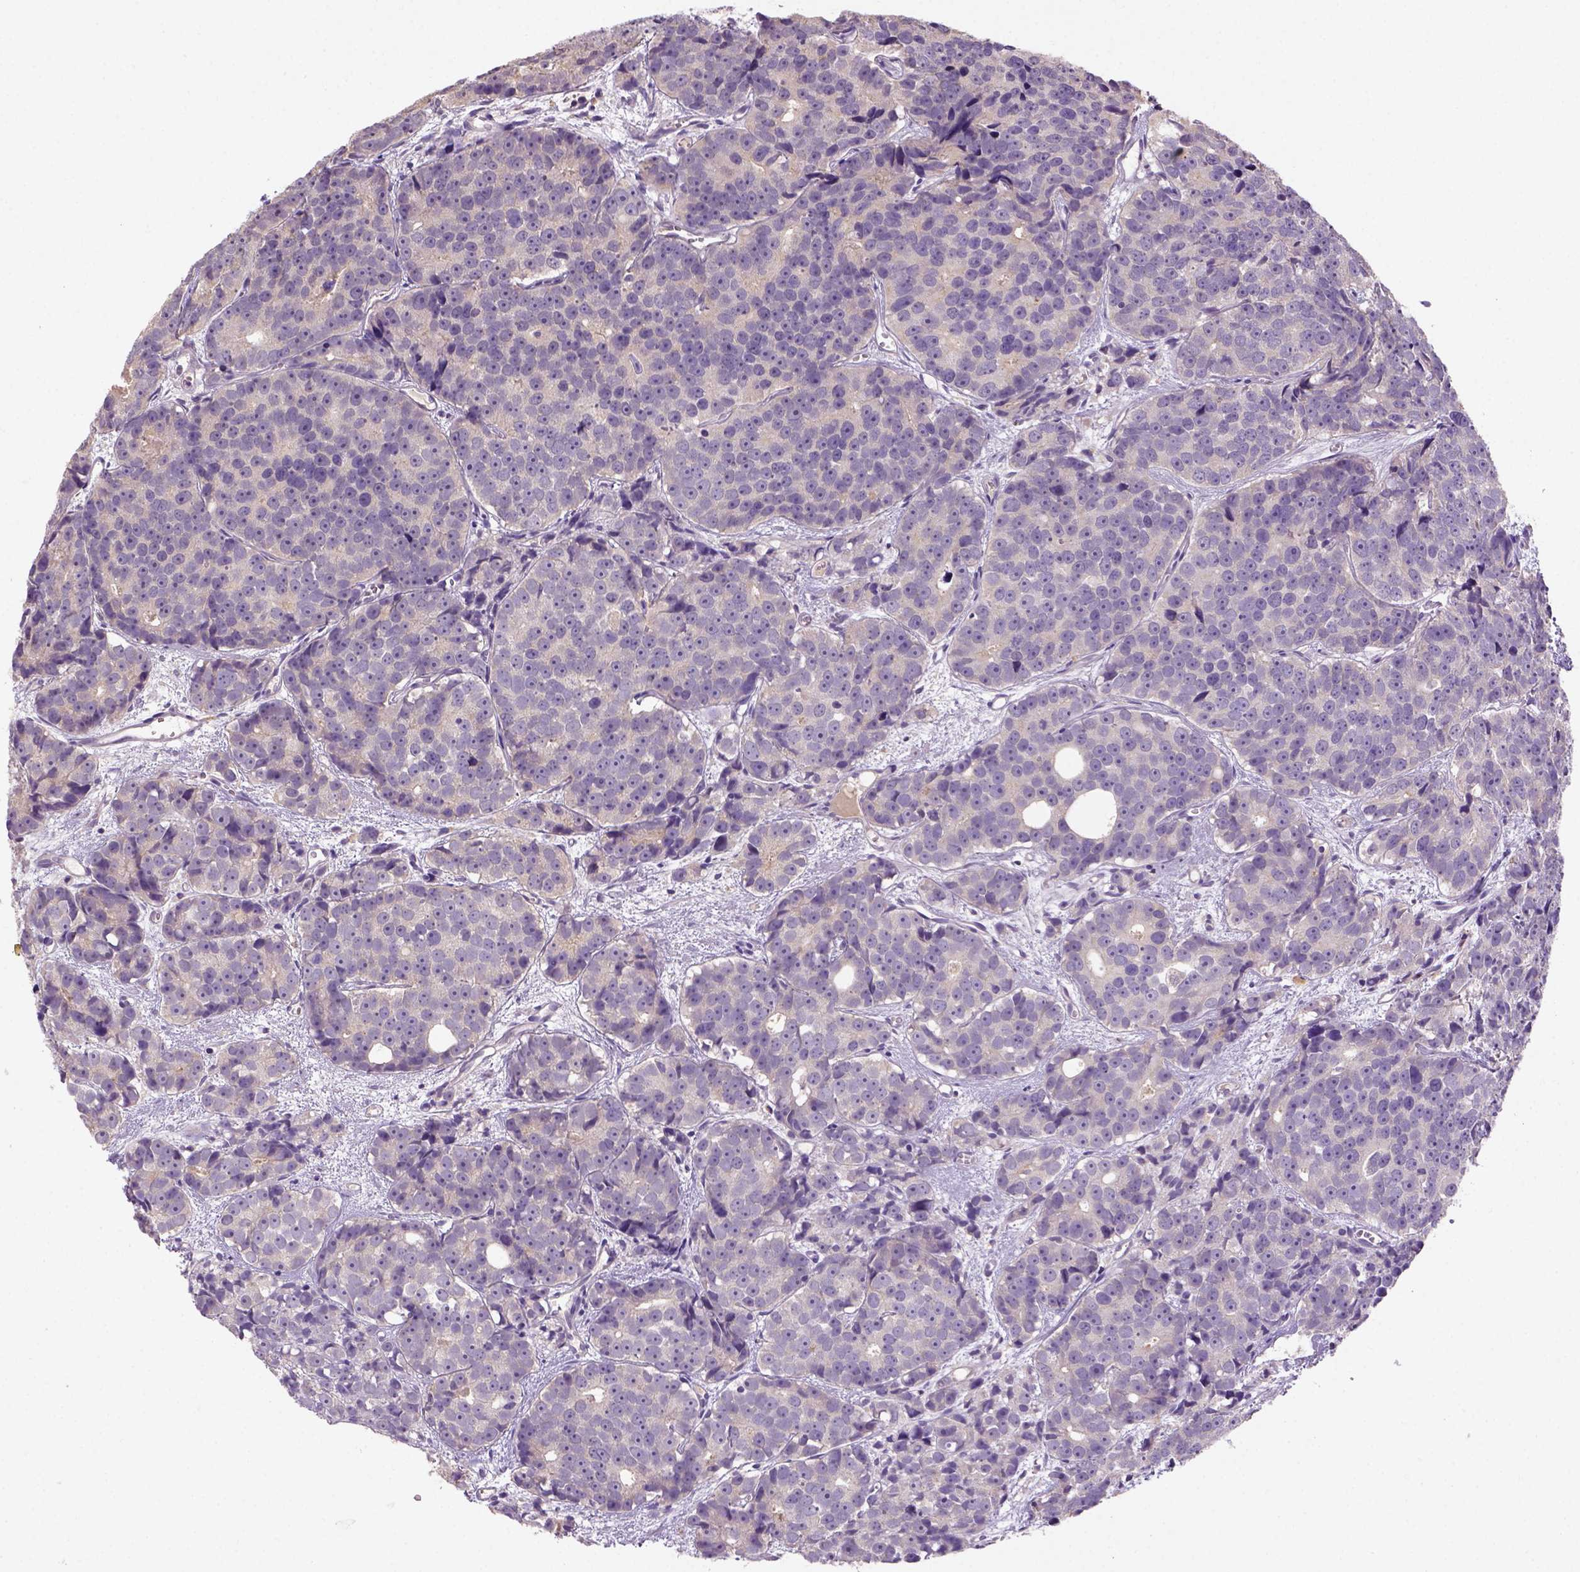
{"staining": {"intensity": "negative", "quantity": "none", "location": "none"}, "tissue": "prostate cancer", "cell_type": "Tumor cells", "image_type": "cancer", "snomed": [{"axis": "morphology", "description": "Adenocarcinoma, High grade"}, {"axis": "topography", "description": "Prostate"}], "caption": "Tumor cells are negative for brown protein staining in prostate adenocarcinoma (high-grade).", "gene": "NLGN2", "patient": {"sex": "male", "age": 77}}